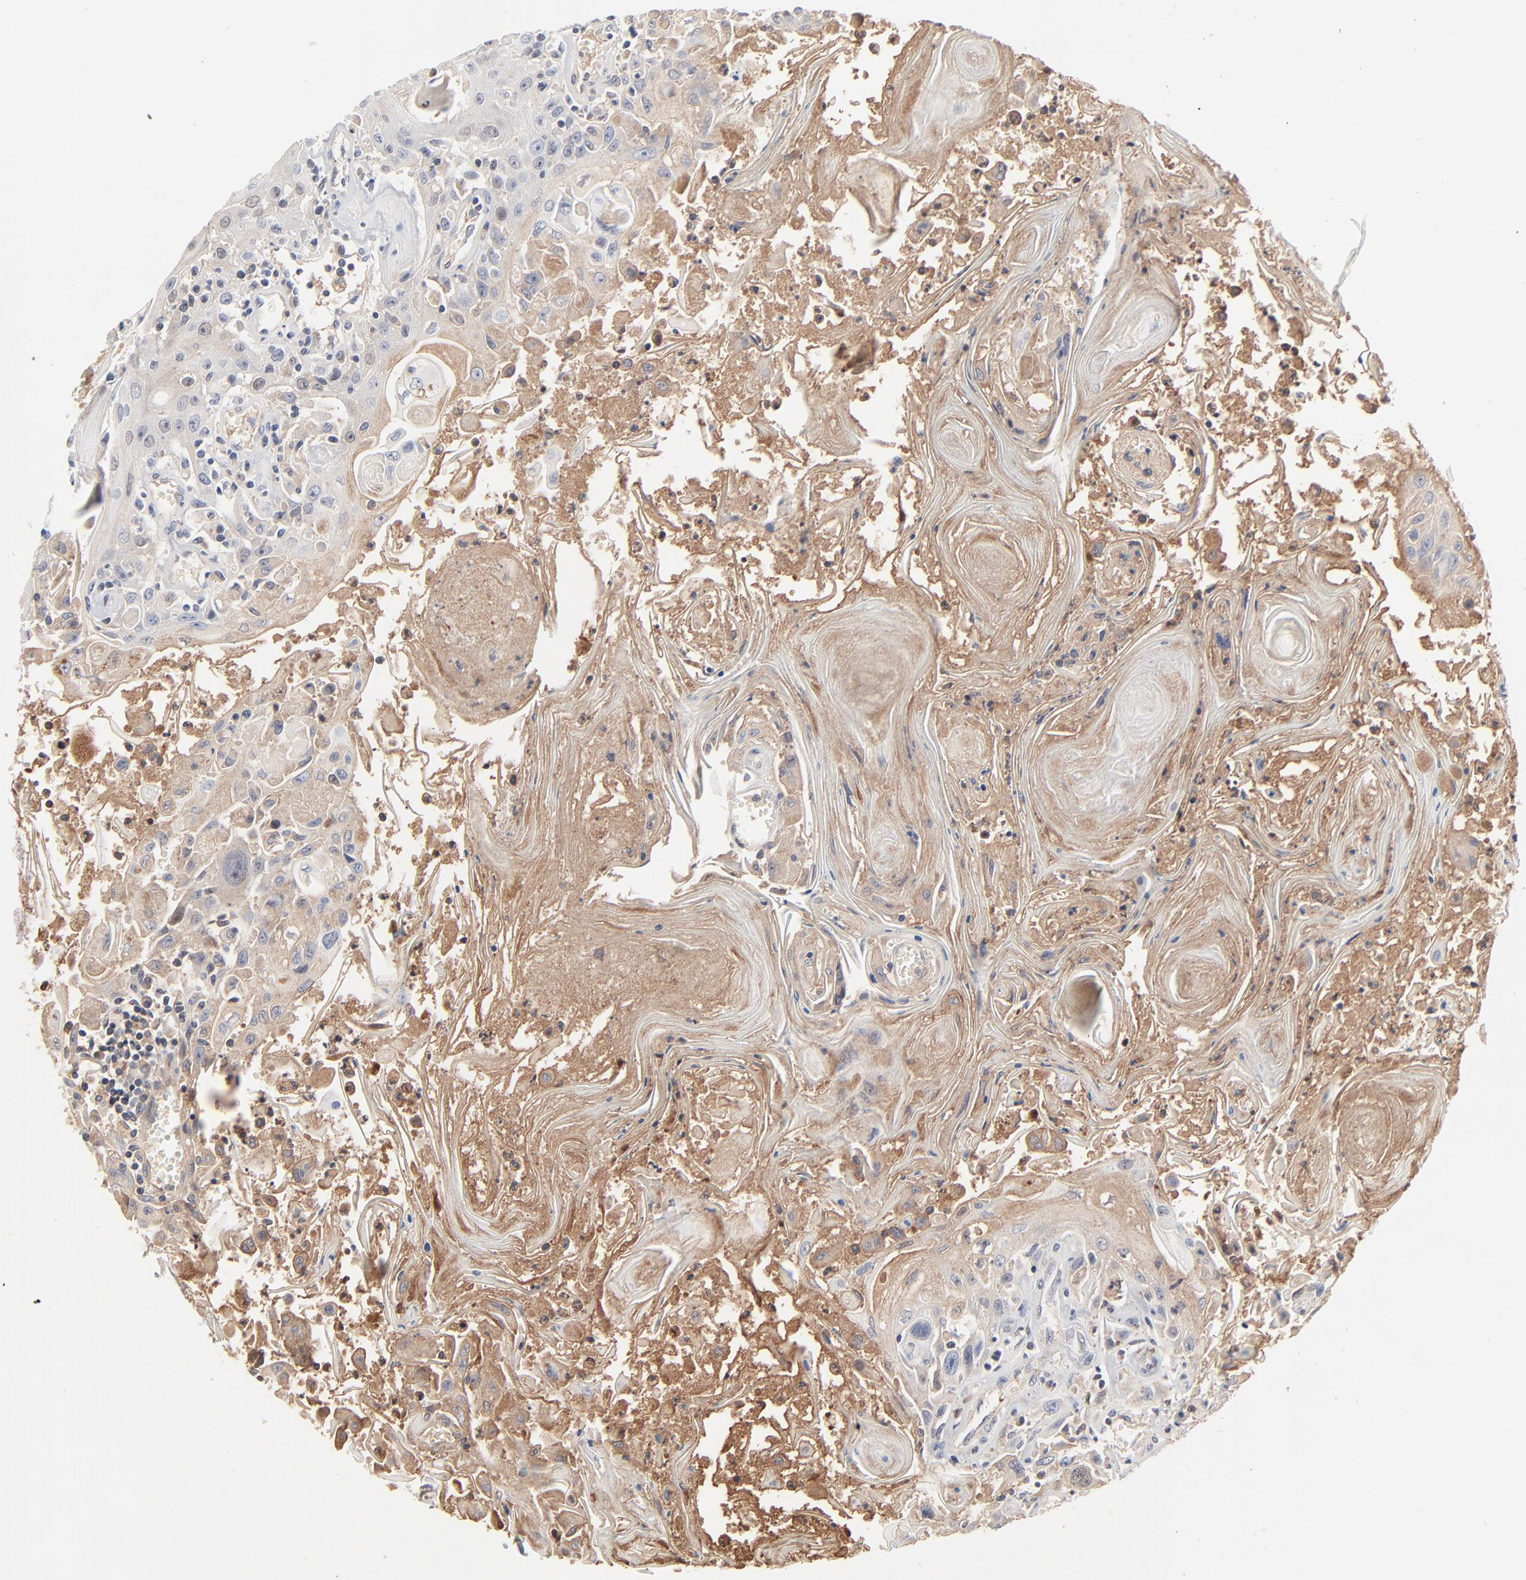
{"staining": {"intensity": "moderate", "quantity": "25%-75%", "location": "cytoplasmic/membranous"}, "tissue": "head and neck cancer", "cell_type": "Tumor cells", "image_type": "cancer", "snomed": [{"axis": "morphology", "description": "Squamous cell carcinoma, NOS"}, {"axis": "topography", "description": "Oral tissue"}, {"axis": "topography", "description": "Head-Neck"}], "caption": "Brown immunohistochemical staining in human squamous cell carcinoma (head and neck) shows moderate cytoplasmic/membranous staining in about 25%-75% of tumor cells.", "gene": "SERPINA4", "patient": {"sex": "female", "age": 76}}